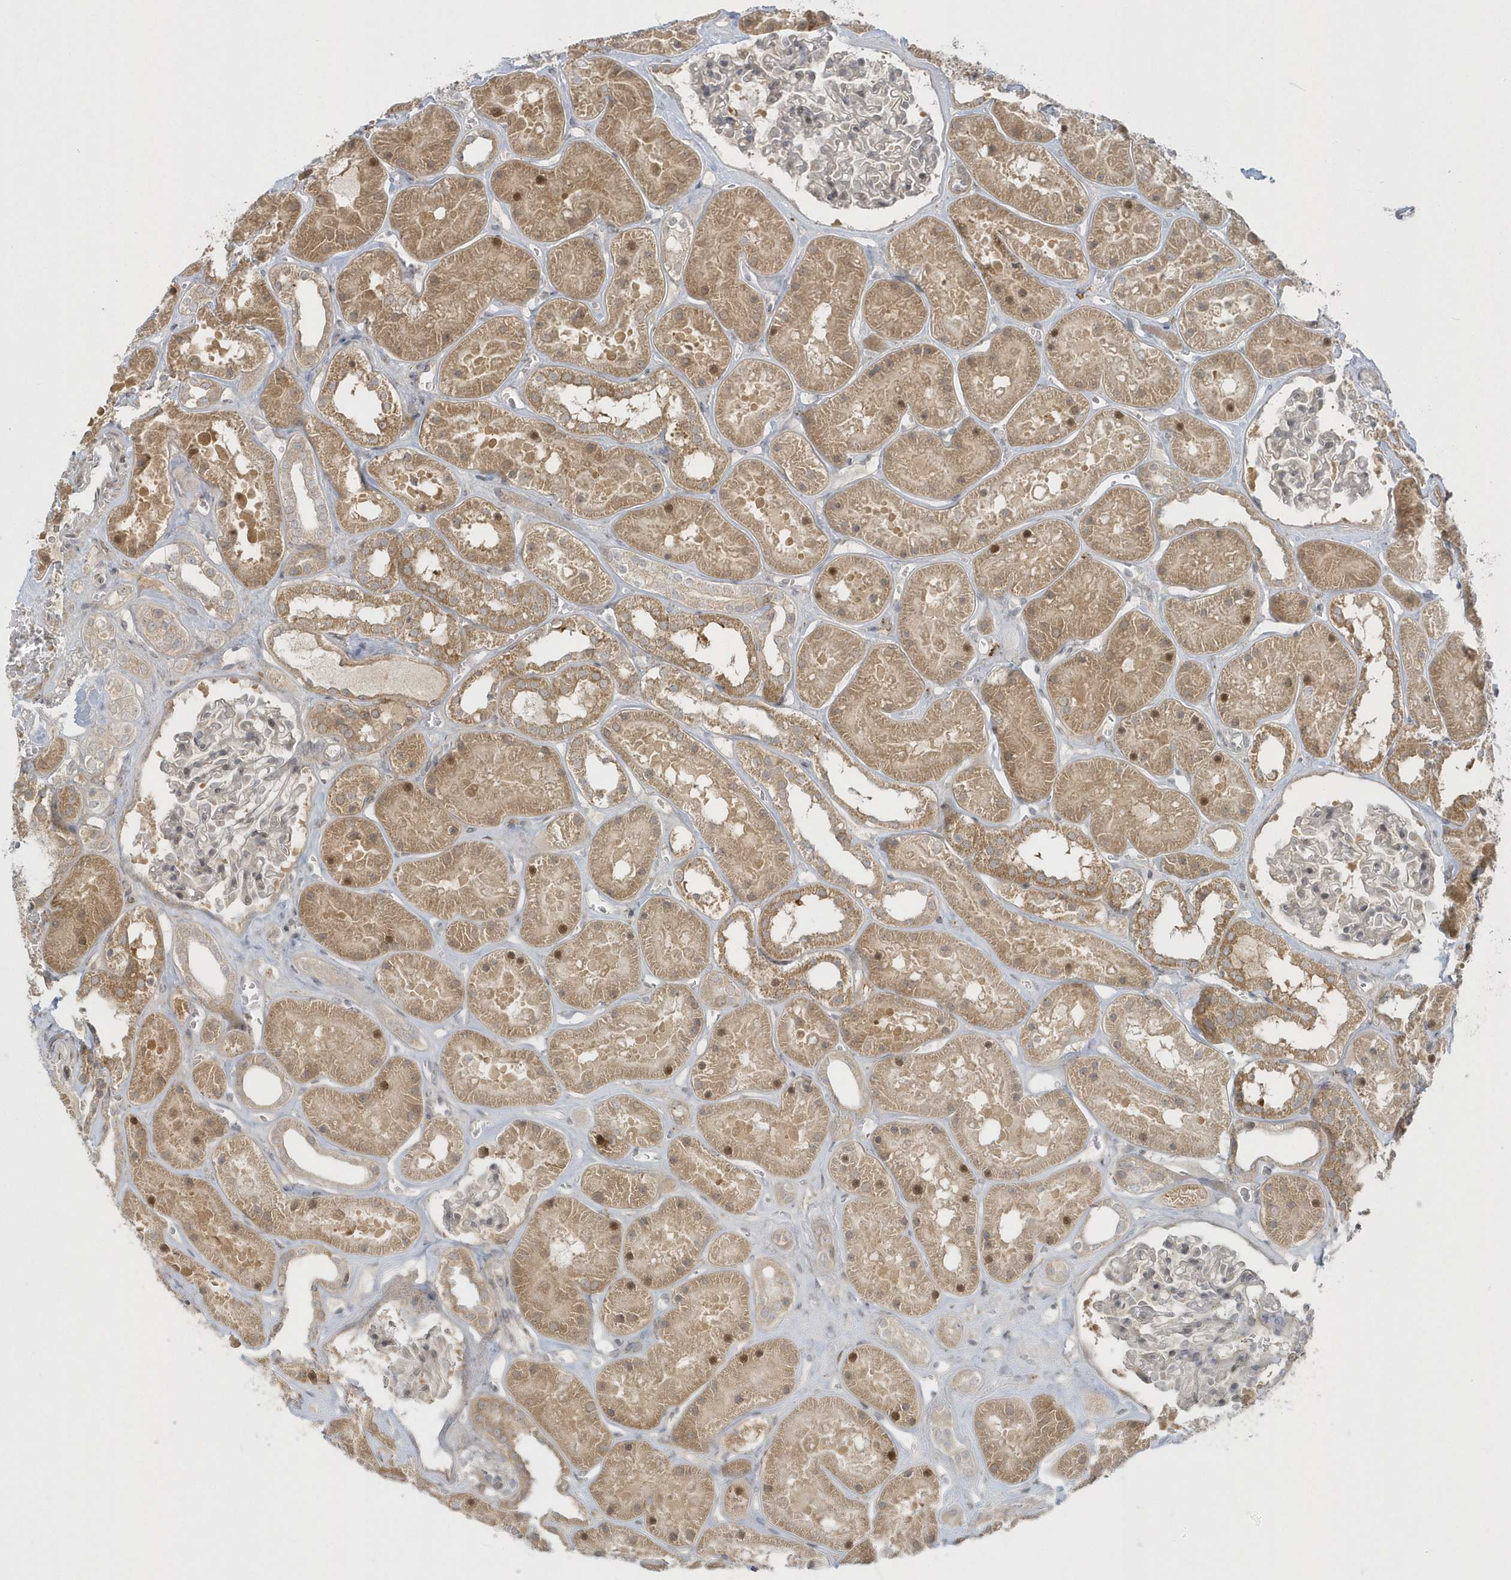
{"staining": {"intensity": "weak", "quantity": "25%-75%", "location": "cytoplasmic/membranous"}, "tissue": "kidney", "cell_type": "Cells in glomeruli", "image_type": "normal", "snomed": [{"axis": "morphology", "description": "Normal tissue, NOS"}, {"axis": "topography", "description": "Kidney"}], "caption": "The immunohistochemical stain shows weak cytoplasmic/membranous positivity in cells in glomeruli of benign kidney. Using DAB (3,3'-diaminobenzidine) (brown) and hematoxylin (blue) stains, captured at high magnification using brightfield microscopy.", "gene": "BLTP3A", "patient": {"sex": "female", "age": 41}}